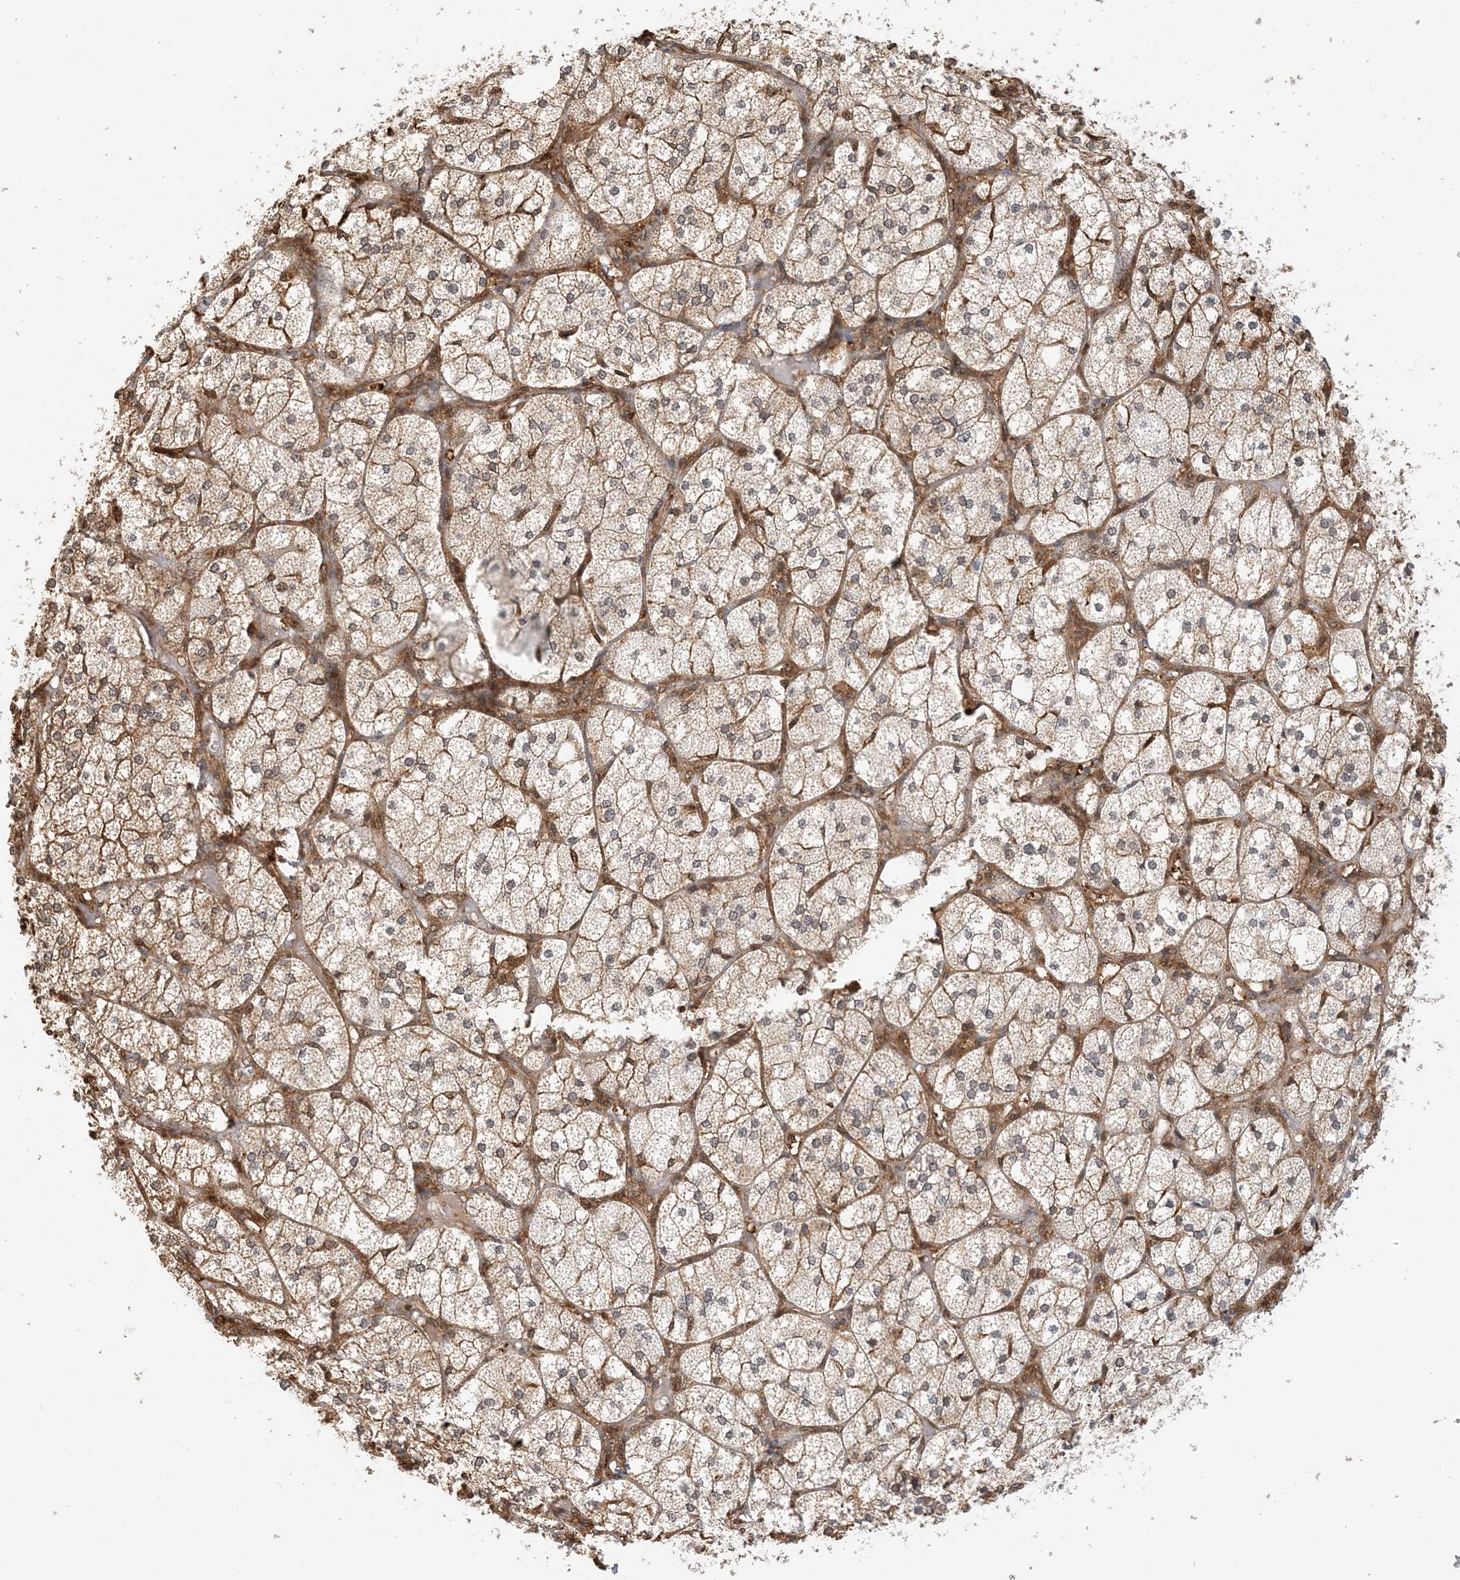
{"staining": {"intensity": "moderate", "quantity": ">75%", "location": "cytoplasmic/membranous"}, "tissue": "adrenal gland", "cell_type": "Glandular cells", "image_type": "normal", "snomed": [{"axis": "morphology", "description": "Normal tissue, NOS"}, {"axis": "topography", "description": "Adrenal gland"}], "caption": "Immunohistochemistry of benign adrenal gland displays medium levels of moderate cytoplasmic/membranous expression in about >75% of glandular cells.", "gene": "HNMT", "patient": {"sex": "female", "age": 61}}